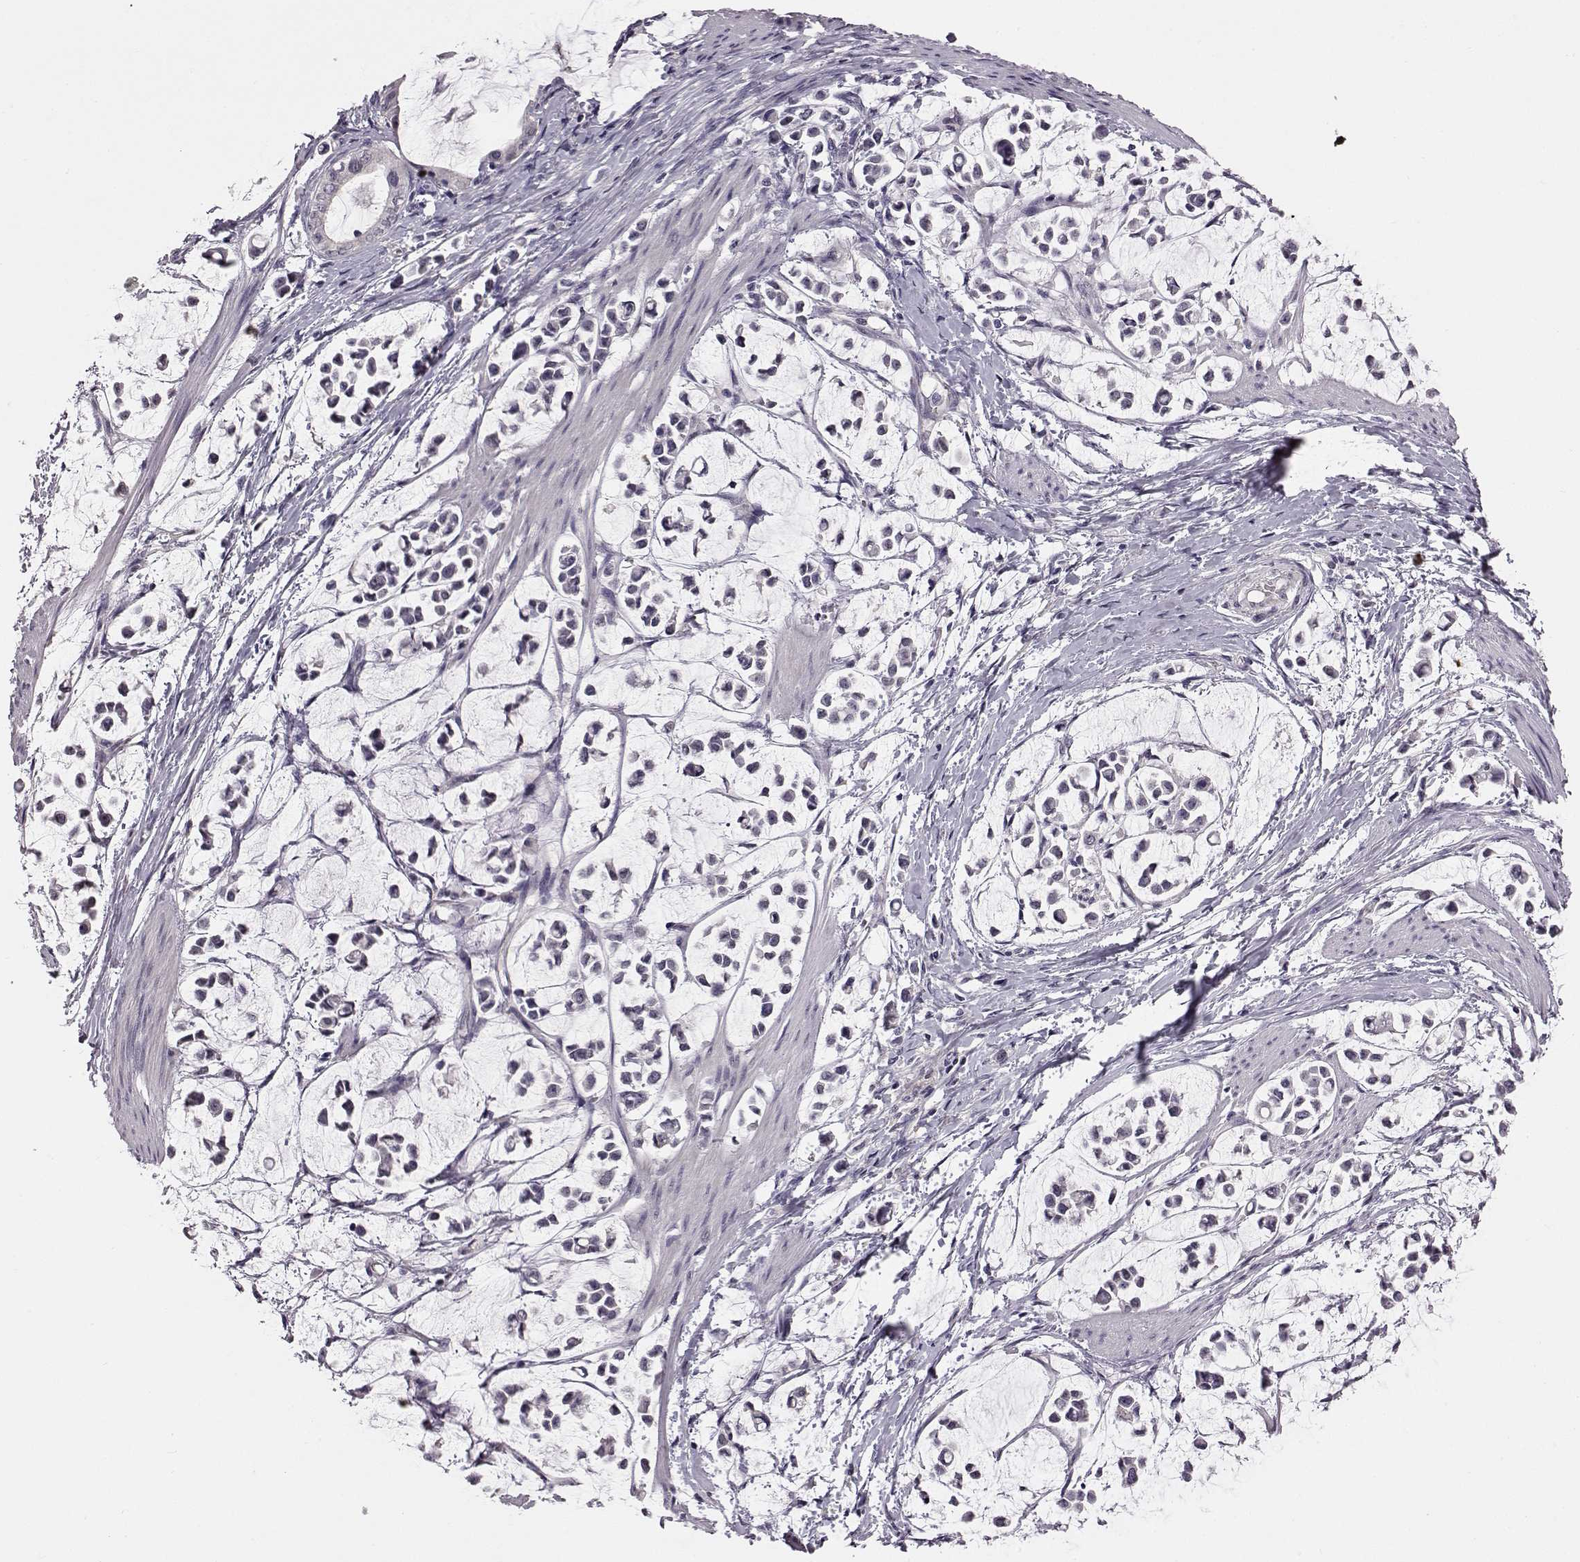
{"staining": {"intensity": "negative", "quantity": "none", "location": "none"}, "tissue": "stomach cancer", "cell_type": "Tumor cells", "image_type": "cancer", "snomed": [{"axis": "morphology", "description": "Adenocarcinoma, NOS"}, {"axis": "topography", "description": "Stomach"}], "caption": "Tumor cells are negative for protein expression in human adenocarcinoma (stomach). Nuclei are stained in blue.", "gene": "C10orf62", "patient": {"sex": "male", "age": 82}}